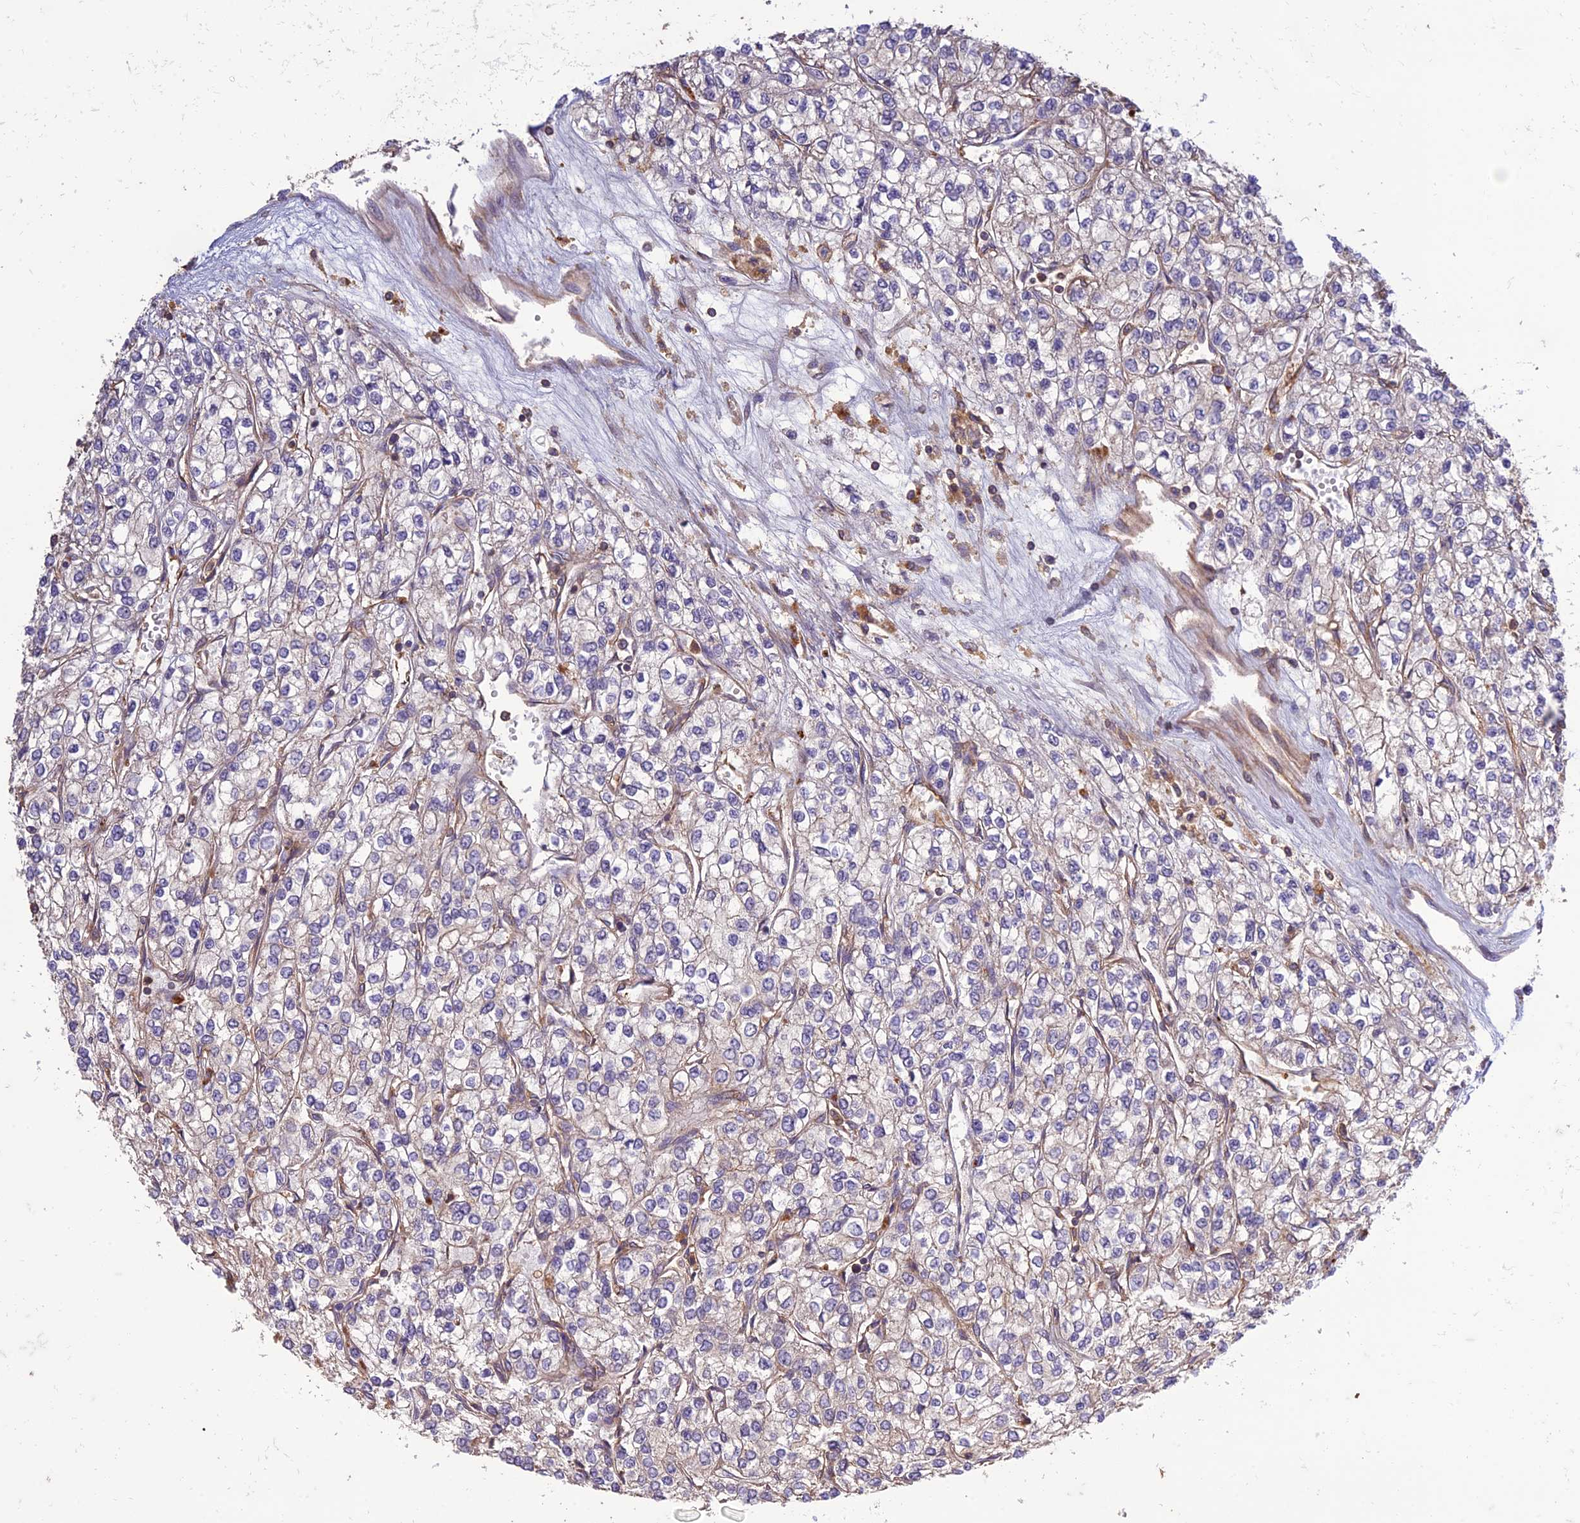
{"staining": {"intensity": "negative", "quantity": "none", "location": "none"}, "tissue": "renal cancer", "cell_type": "Tumor cells", "image_type": "cancer", "snomed": [{"axis": "morphology", "description": "Adenocarcinoma, NOS"}, {"axis": "topography", "description": "Kidney"}], "caption": "Tumor cells are negative for protein expression in human adenocarcinoma (renal). Brightfield microscopy of immunohistochemistry (IHC) stained with DAB (brown) and hematoxylin (blue), captured at high magnification.", "gene": "TMEM131L", "patient": {"sex": "male", "age": 80}}